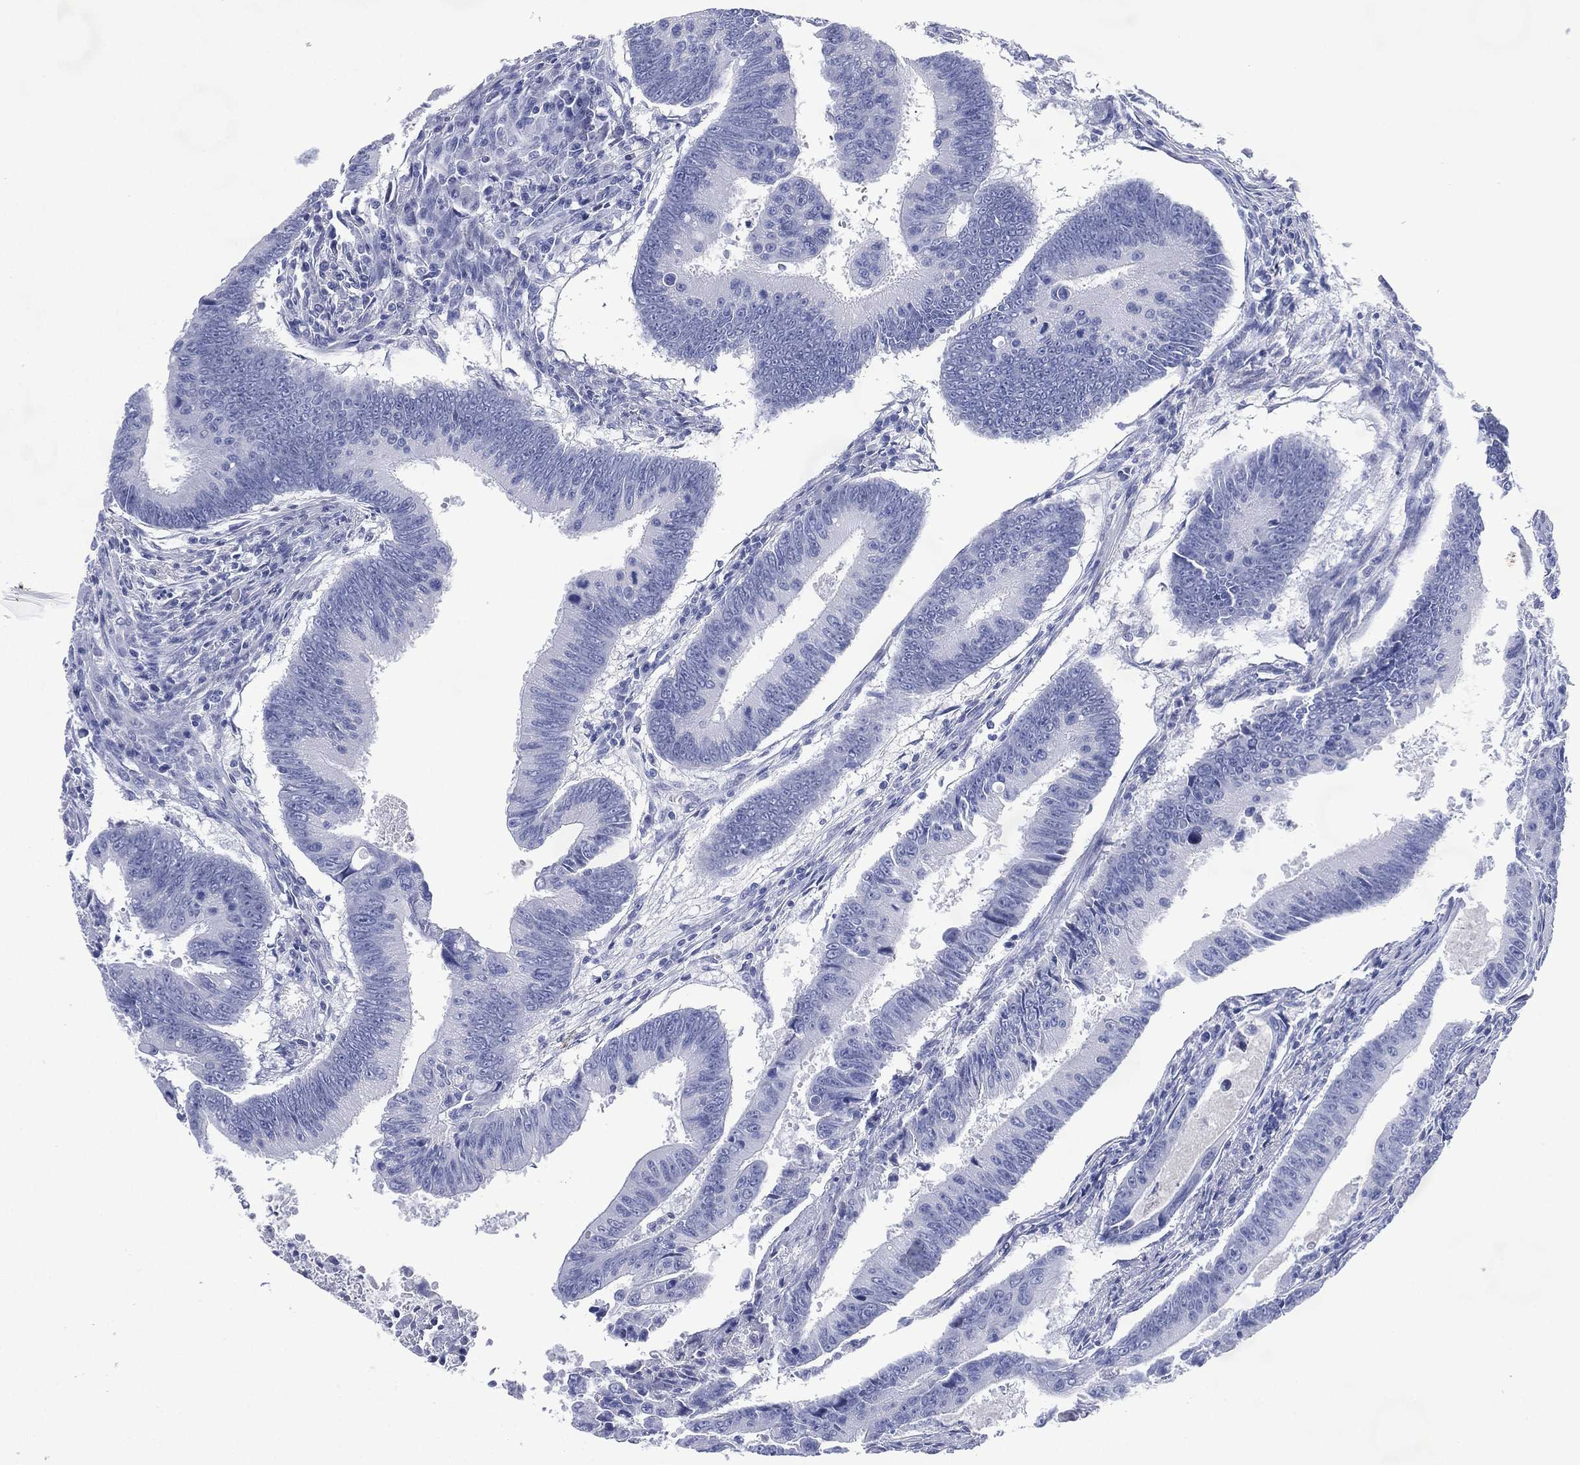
{"staining": {"intensity": "negative", "quantity": "none", "location": "none"}, "tissue": "colorectal cancer", "cell_type": "Tumor cells", "image_type": "cancer", "snomed": [{"axis": "morphology", "description": "Adenocarcinoma, NOS"}, {"axis": "topography", "description": "Colon"}], "caption": "The micrograph displays no staining of tumor cells in colorectal cancer.", "gene": "TMEM247", "patient": {"sex": "female", "age": 87}}